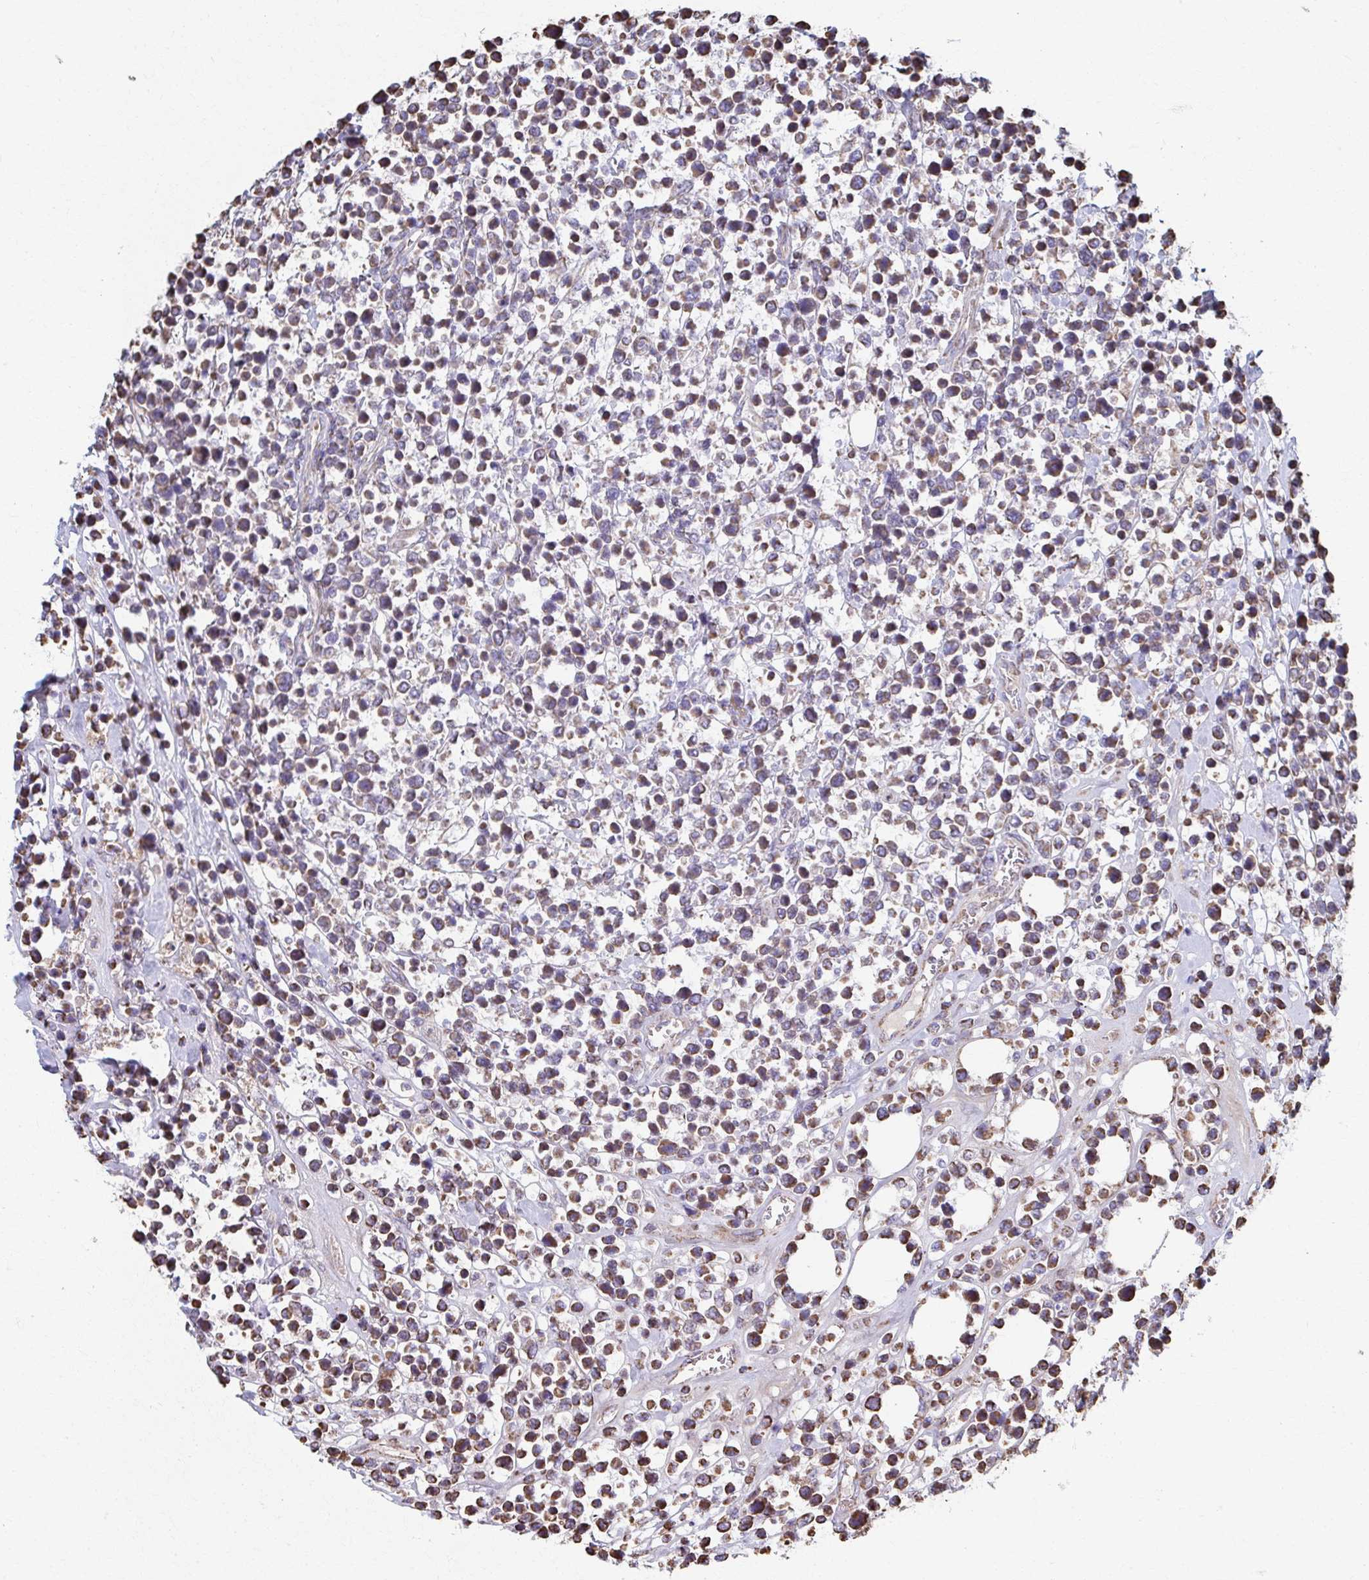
{"staining": {"intensity": "weak", "quantity": "<25%", "location": "cytoplasmic/membranous"}, "tissue": "lymphoma", "cell_type": "Tumor cells", "image_type": "cancer", "snomed": [{"axis": "morphology", "description": "Malignant lymphoma, non-Hodgkin's type, High grade"}, {"axis": "topography", "description": "Soft tissue"}], "caption": "The micrograph displays no staining of tumor cells in high-grade malignant lymphoma, non-Hodgkin's type.", "gene": "SAT1", "patient": {"sex": "female", "age": 56}}